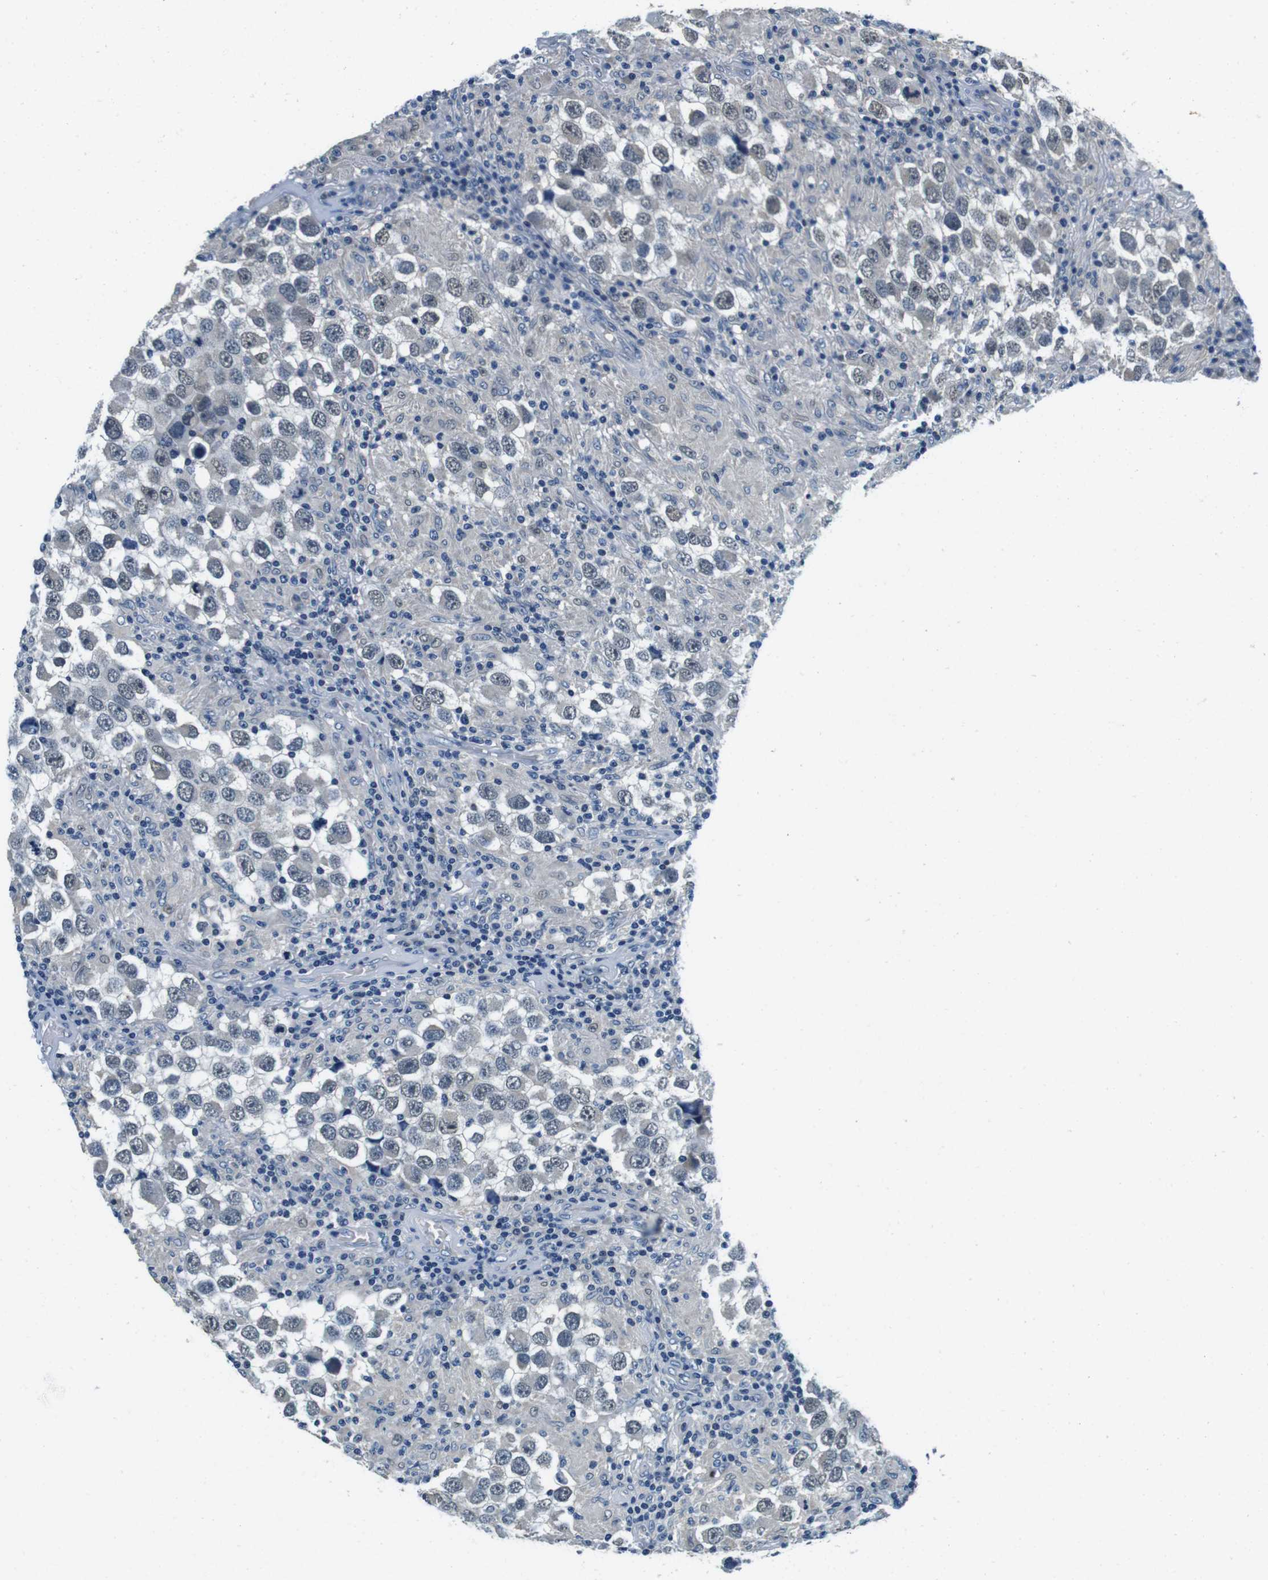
{"staining": {"intensity": "weak", "quantity": "<25%", "location": "nuclear"}, "tissue": "testis cancer", "cell_type": "Tumor cells", "image_type": "cancer", "snomed": [{"axis": "morphology", "description": "Carcinoma, Embryonal, NOS"}, {"axis": "topography", "description": "Testis"}], "caption": "Human testis cancer (embryonal carcinoma) stained for a protein using immunohistochemistry (IHC) demonstrates no positivity in tumor cells.", "gene": "DTNA", "patient": {"sex": "male", "age": 21}}